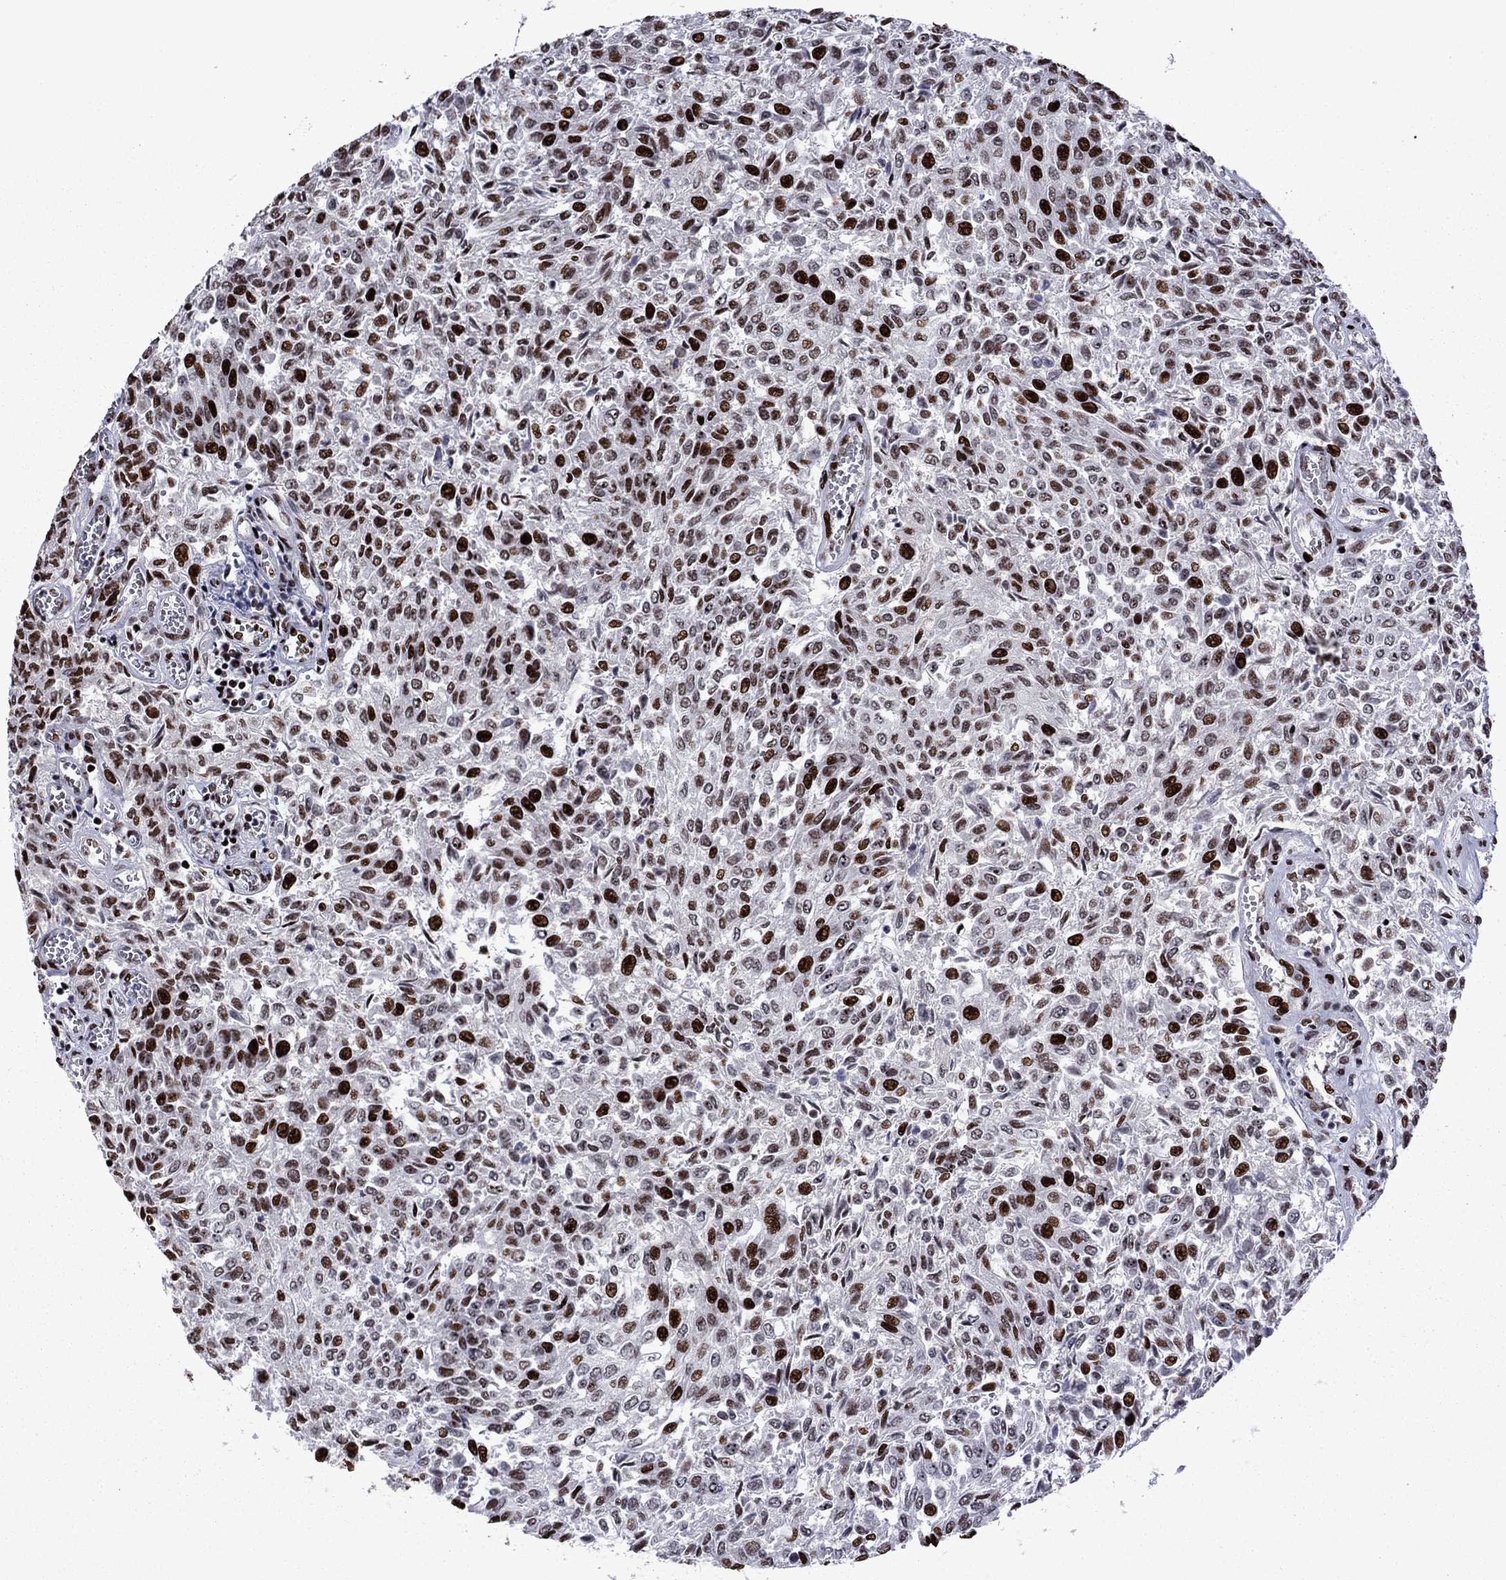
{"staining": {"intensity": "strong", "quantity": "25%-75%", "location": "nuclear"}, "tissue": "urothelial cancer", "cell_type": "Tumor cells", "image_type": "cancer", "snomed": [{"axis": "morphology", "description": "Urothelial carcinoma, Low grade"}, {"axis": "topography", "description": "Urinary bladder"}], "caption": "Urothelial cancer tissue exhibits strong nuclear expression in about 25%-75% of tumor cells", "gene": "LIMK1", "patient": {"sex": "male", "age": 78}}